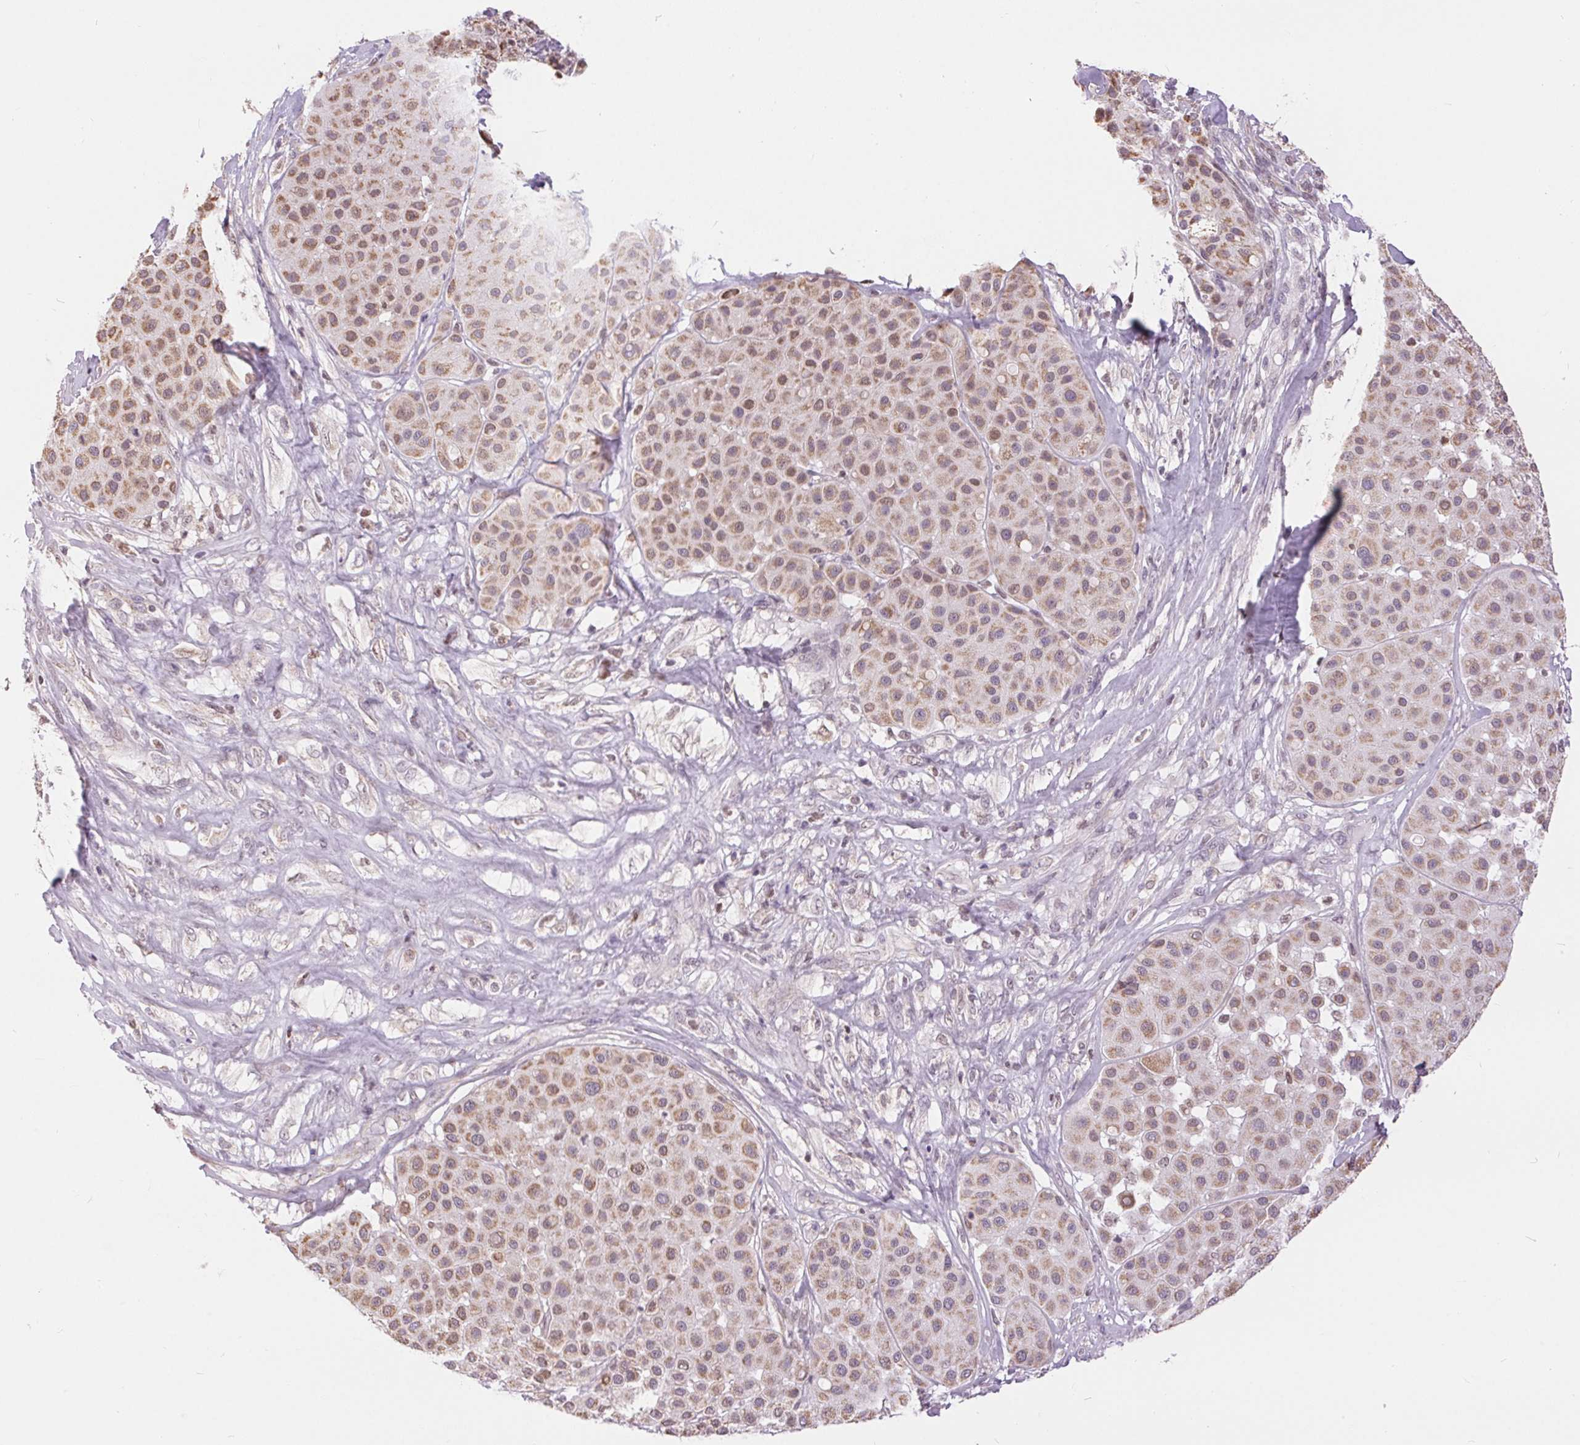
{"staining": {"intensity": "weak", "quantity": ">75%", "location": "cytoplasmic/membranous"}, "tissue": "melanoma", "cell_type": "Tumor cells", "image_type": "cancer", "snomed": [{"axis": "morphology", "description": "Malignant melanoma, Metastatic site"}, {"axis": "topography", "description": "Smooth muscle"}], "caption": "This is an image of immunohistochemistry (IHC) staining of malignant melanoma (metastatic site), which shows weak positivity in the cytoplasmic/membranous of tumor cells.", "gene": "POU2F2", "patient": {"sex": "male", "age": 41}}